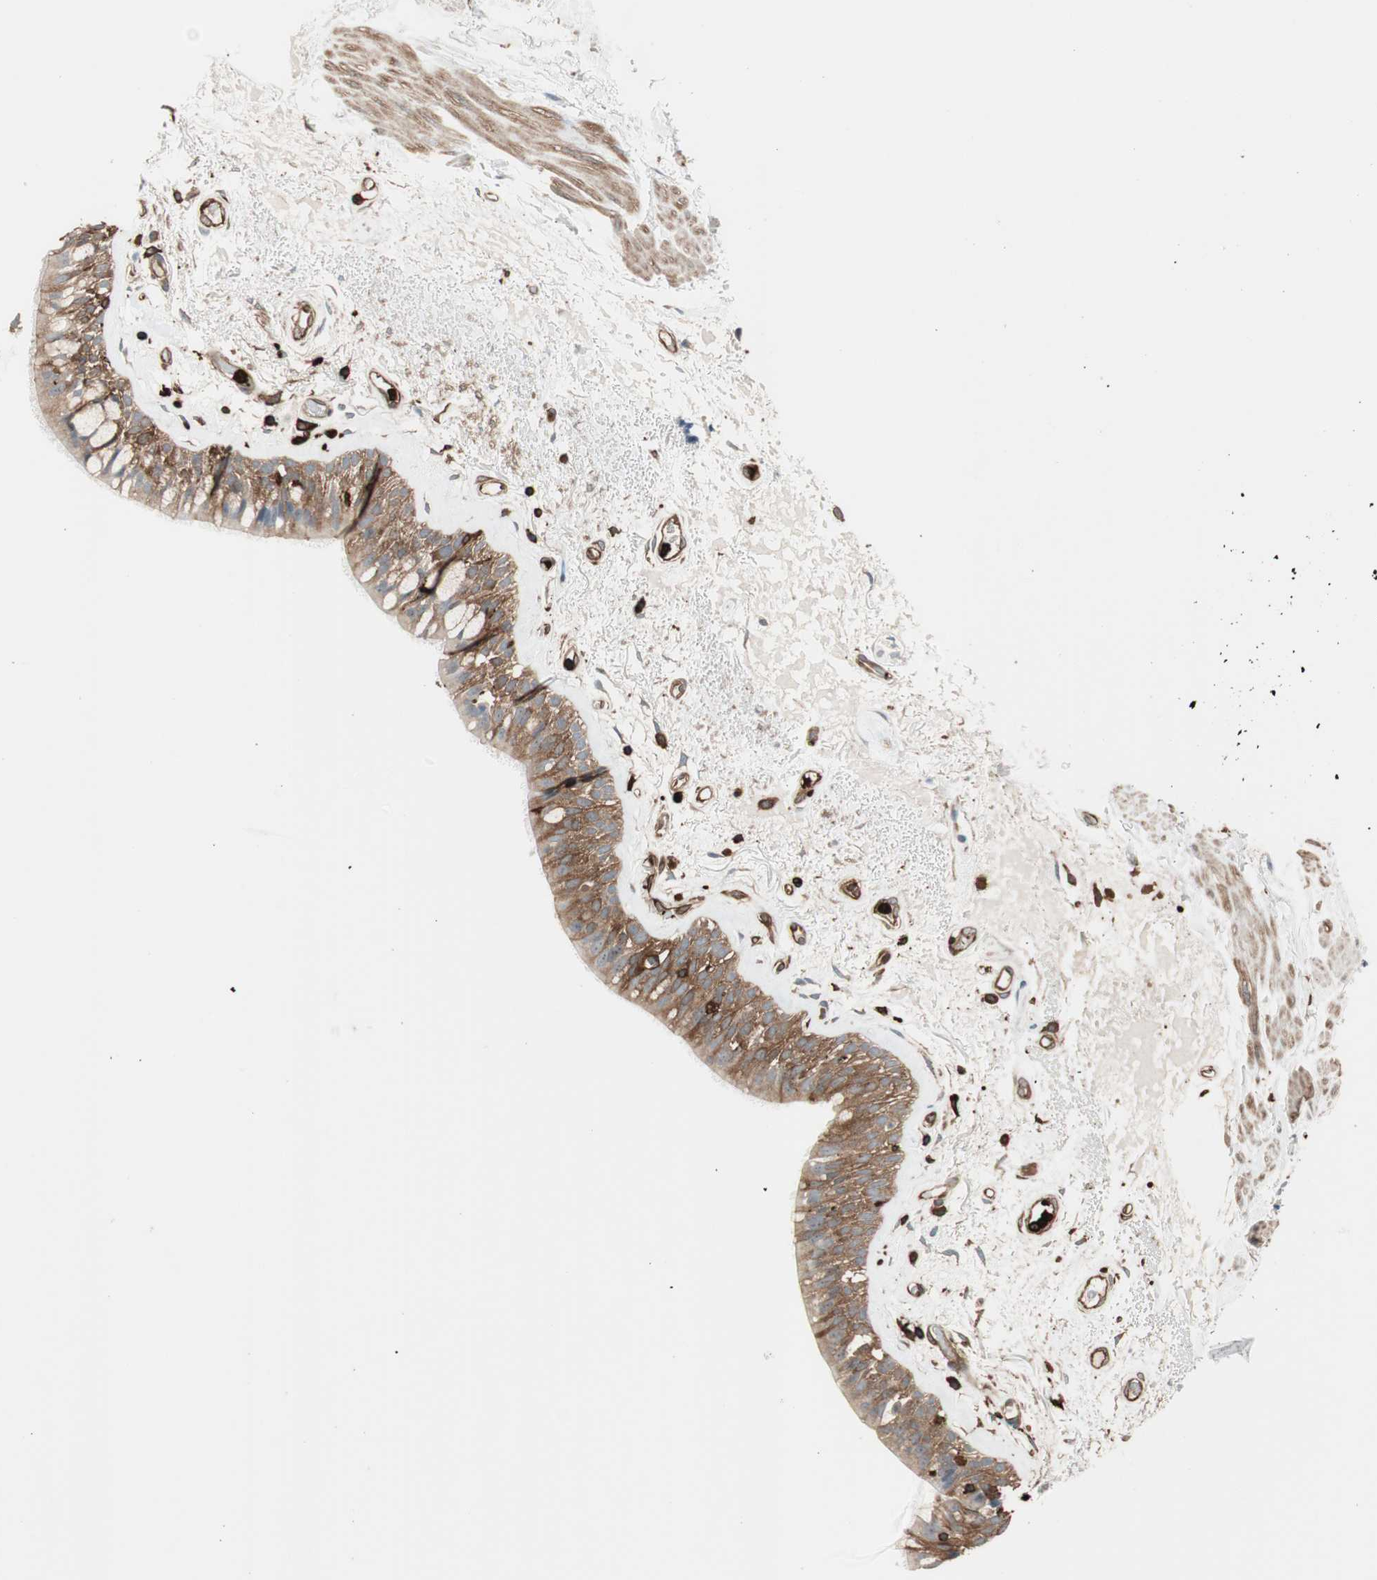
{"staining": {"intensity": "moderate", "quantity": ">75%", "location": "cytoplasmic/membranous"}, "tissue": "bronchus", "cell_type": "Respiratory epithelial cells", "image_type": "normal", "snomed": [{"axis": "morphology", "description": "Normal tissue, NOS"}, {"axis": "topography", "description": "Bronchus"}], "caption": "Immunohistochemical staining of normal human bronchus demonstrates >75% levels of moderate cytoplasmic/membranous protein staining in approximately >75% of respiratory epithelial cells.", "gene": "VASP", "patient": {"sex": "male", "age": 66}}